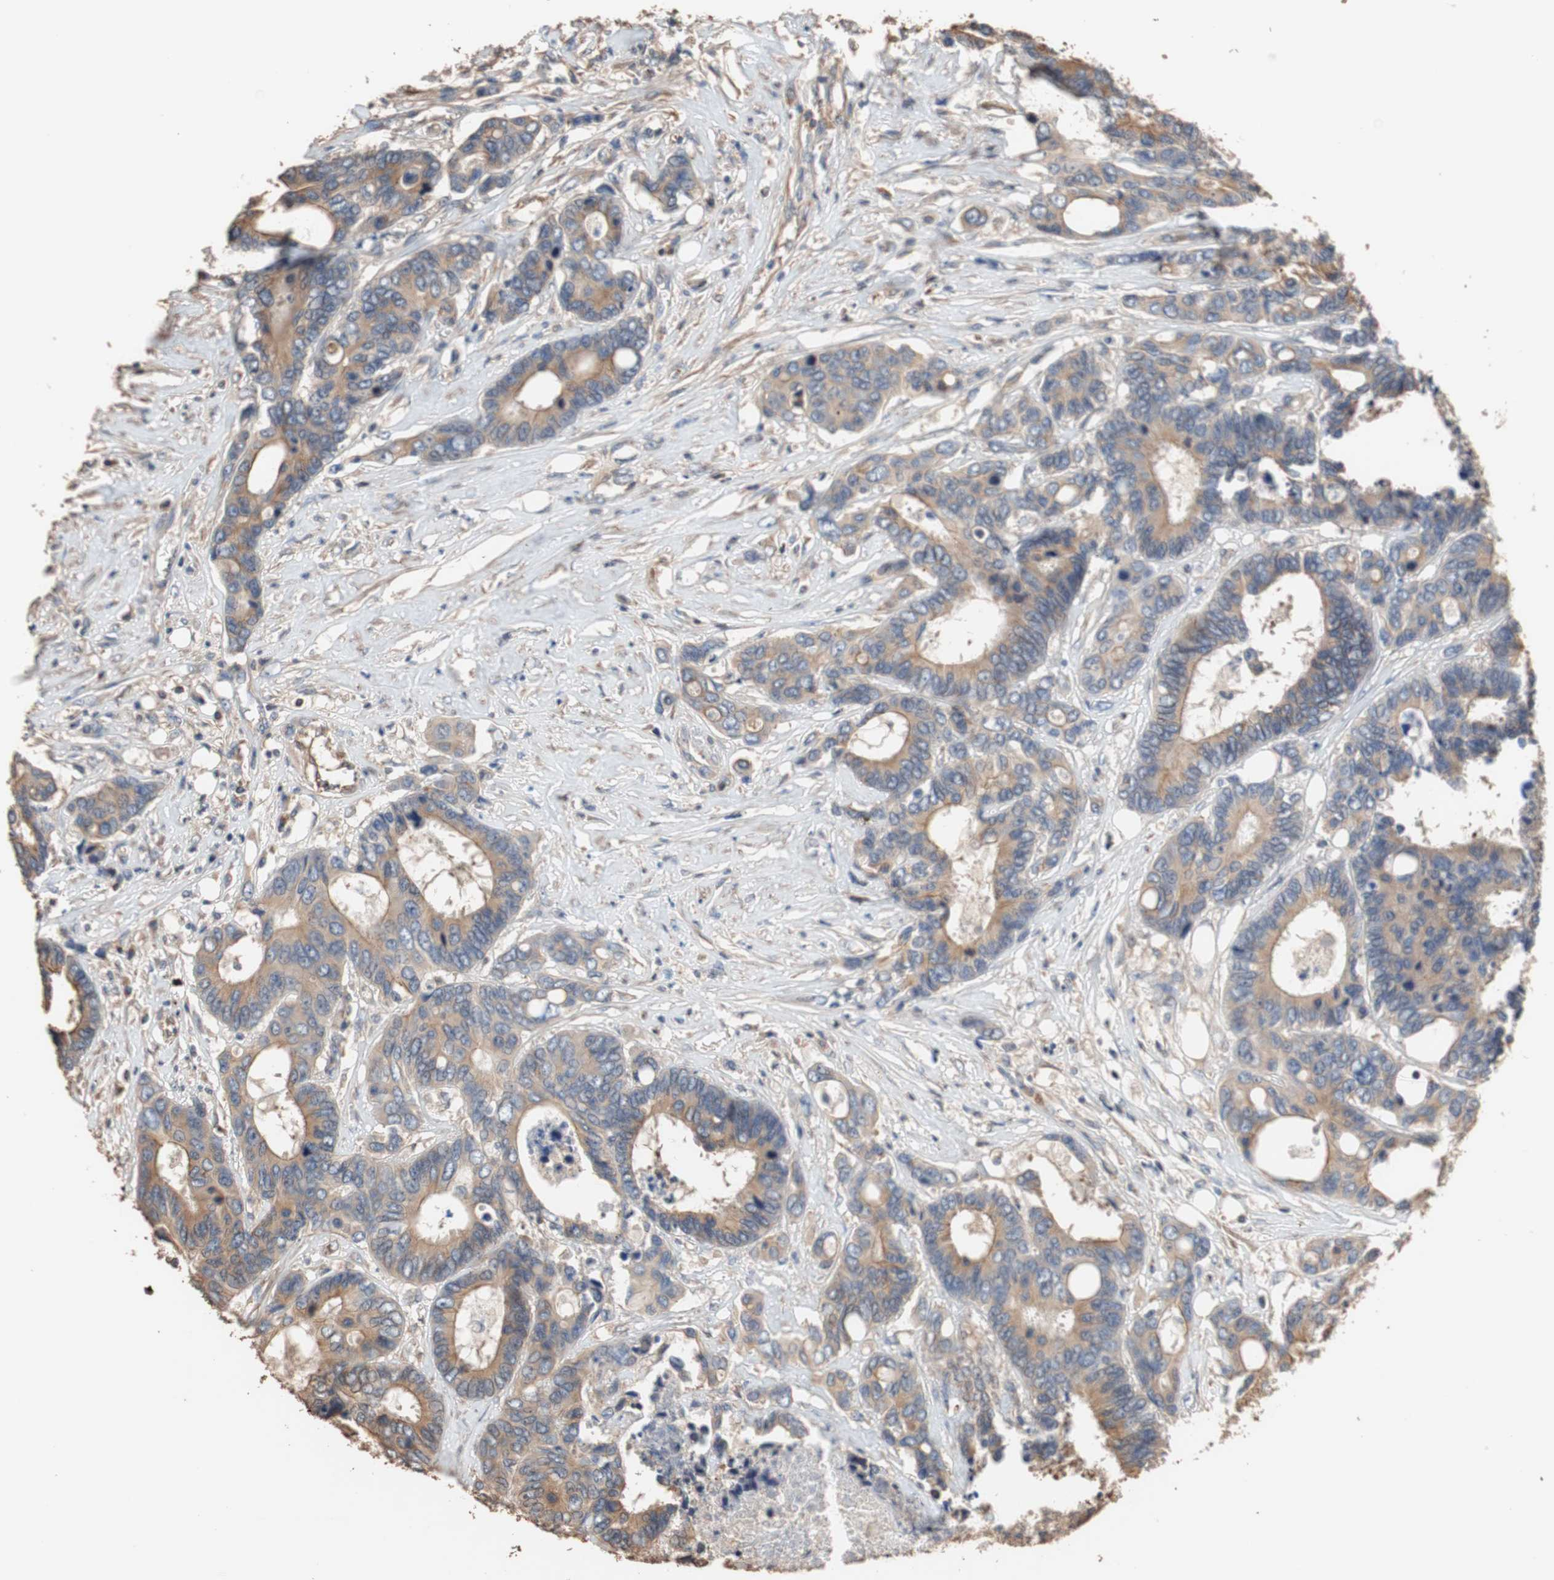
{"staining": {"intensity": "weak", "quantity": ">75%", "location": "cytoplasmic/membranous"}, "tissue": "colorectal cancer", "cell_type": "Tumor cells", "image_type": "cancer", "snomed": [{"axis": "morphology", "description": "Adenocarcinoma, NOS"}, {"axis": "topography", "description": "Rectum"}], "caption": "This photomicrograph demonstrates colorectal adenocarcinoma stained with immunohistochemistry (IHC) to label a protein in brown. The cytoplasmic/membranous of tumor cells show weak positivity for the protein. Nuclei are counter-stained blue.", "gene": "TUBB", "patient": {"sex": "male", "age": 55}}